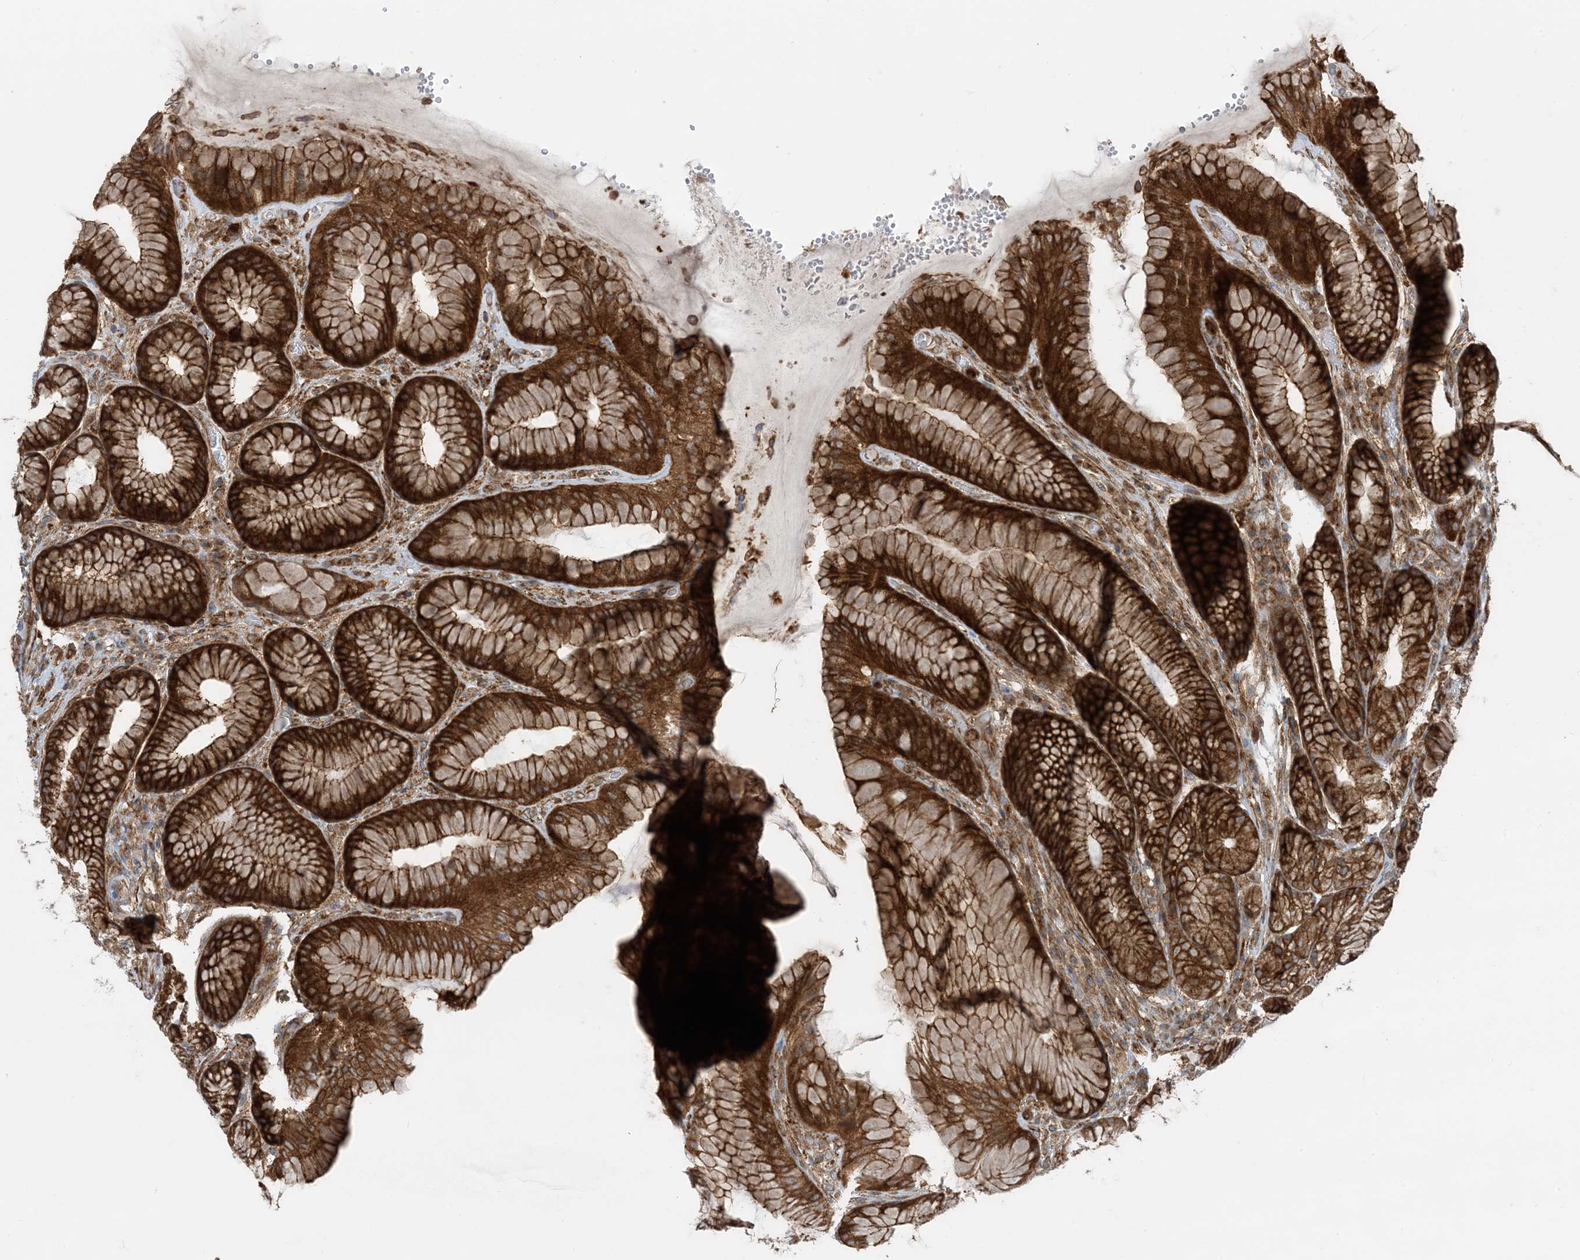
{"staining": {"intensity": "strong", "quantity": ">75%", "location": "cytoplasmic/membranous"}, "tissue": "stomach", "cell_type": "Glandular cells", "image_type": "normal", "snomed": [{"axis": "morphology", "description": "Normal tissue, NOS"}, {"axis": "topography", "description": "Stomach"}], "caption": "Protein expression analysis of unremarkable human stomach reveals strong cytoplasmic/membranous staining in approximately >75% of glandular cells. (Brightfield microscopy of DAB IHC at high magnification).", "gene": "STAM2", "patient": {"sex": "male", "age": 57}}